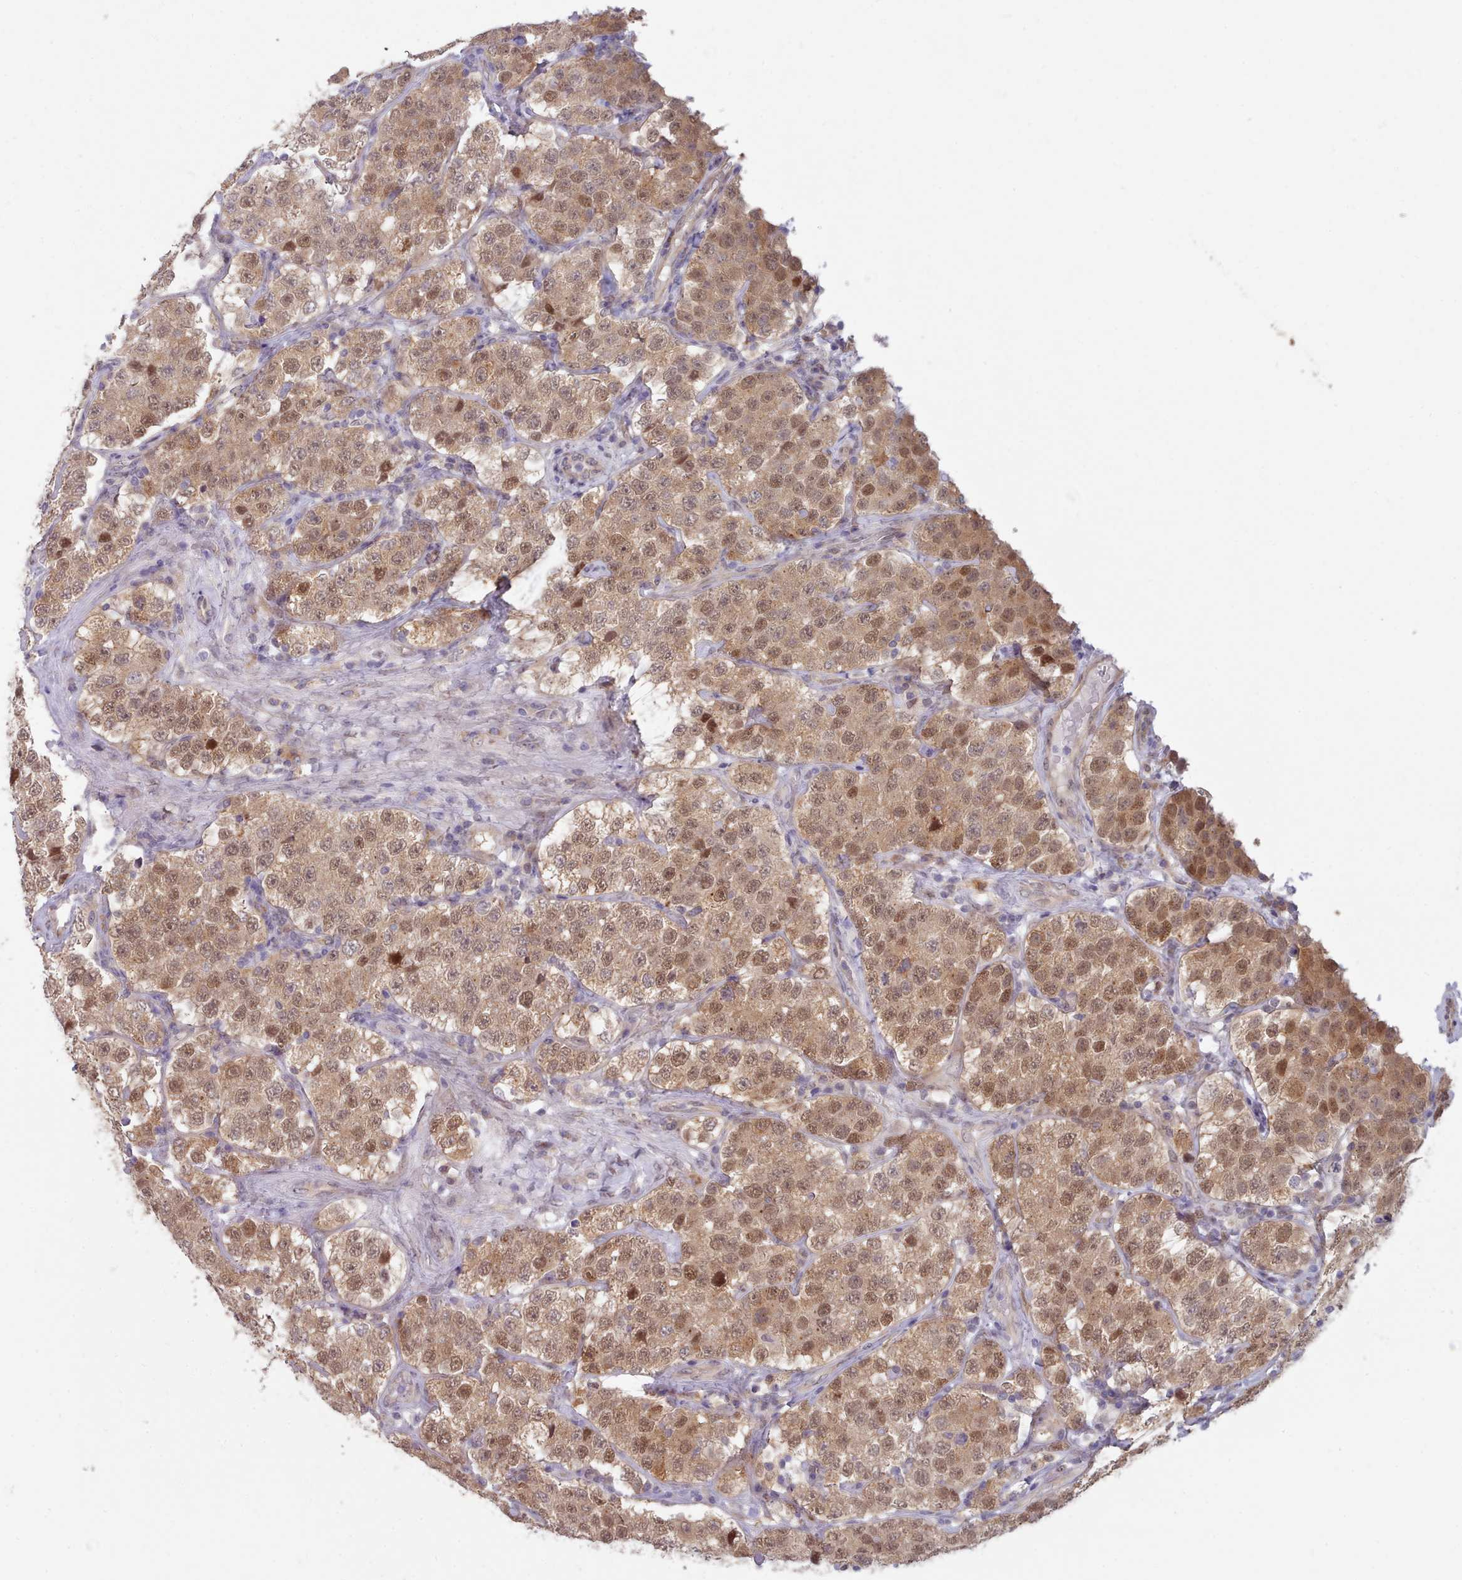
{"staining": {"intensity": "moderate", "quantity": ">75%", "location": "cytoplasmic/membranous,nuclear"}, "tissue": "testis cancer", "cell_type": "Tumor cells", "image_type": "cancer", "snomed": [{"axis": "morphology", "description": "Seminoma, NOS"}, {"axis": "topography", "description": "Testis"}], "caption": "About >75% of tumor cells in human testis cancer demonstrate moderate cytoplasmic/membranous and nuclear protein expression as visualized by brown immunohistochemical staining.", "gene": "CES3", "patient": {"sex": "male", "age": 34}}